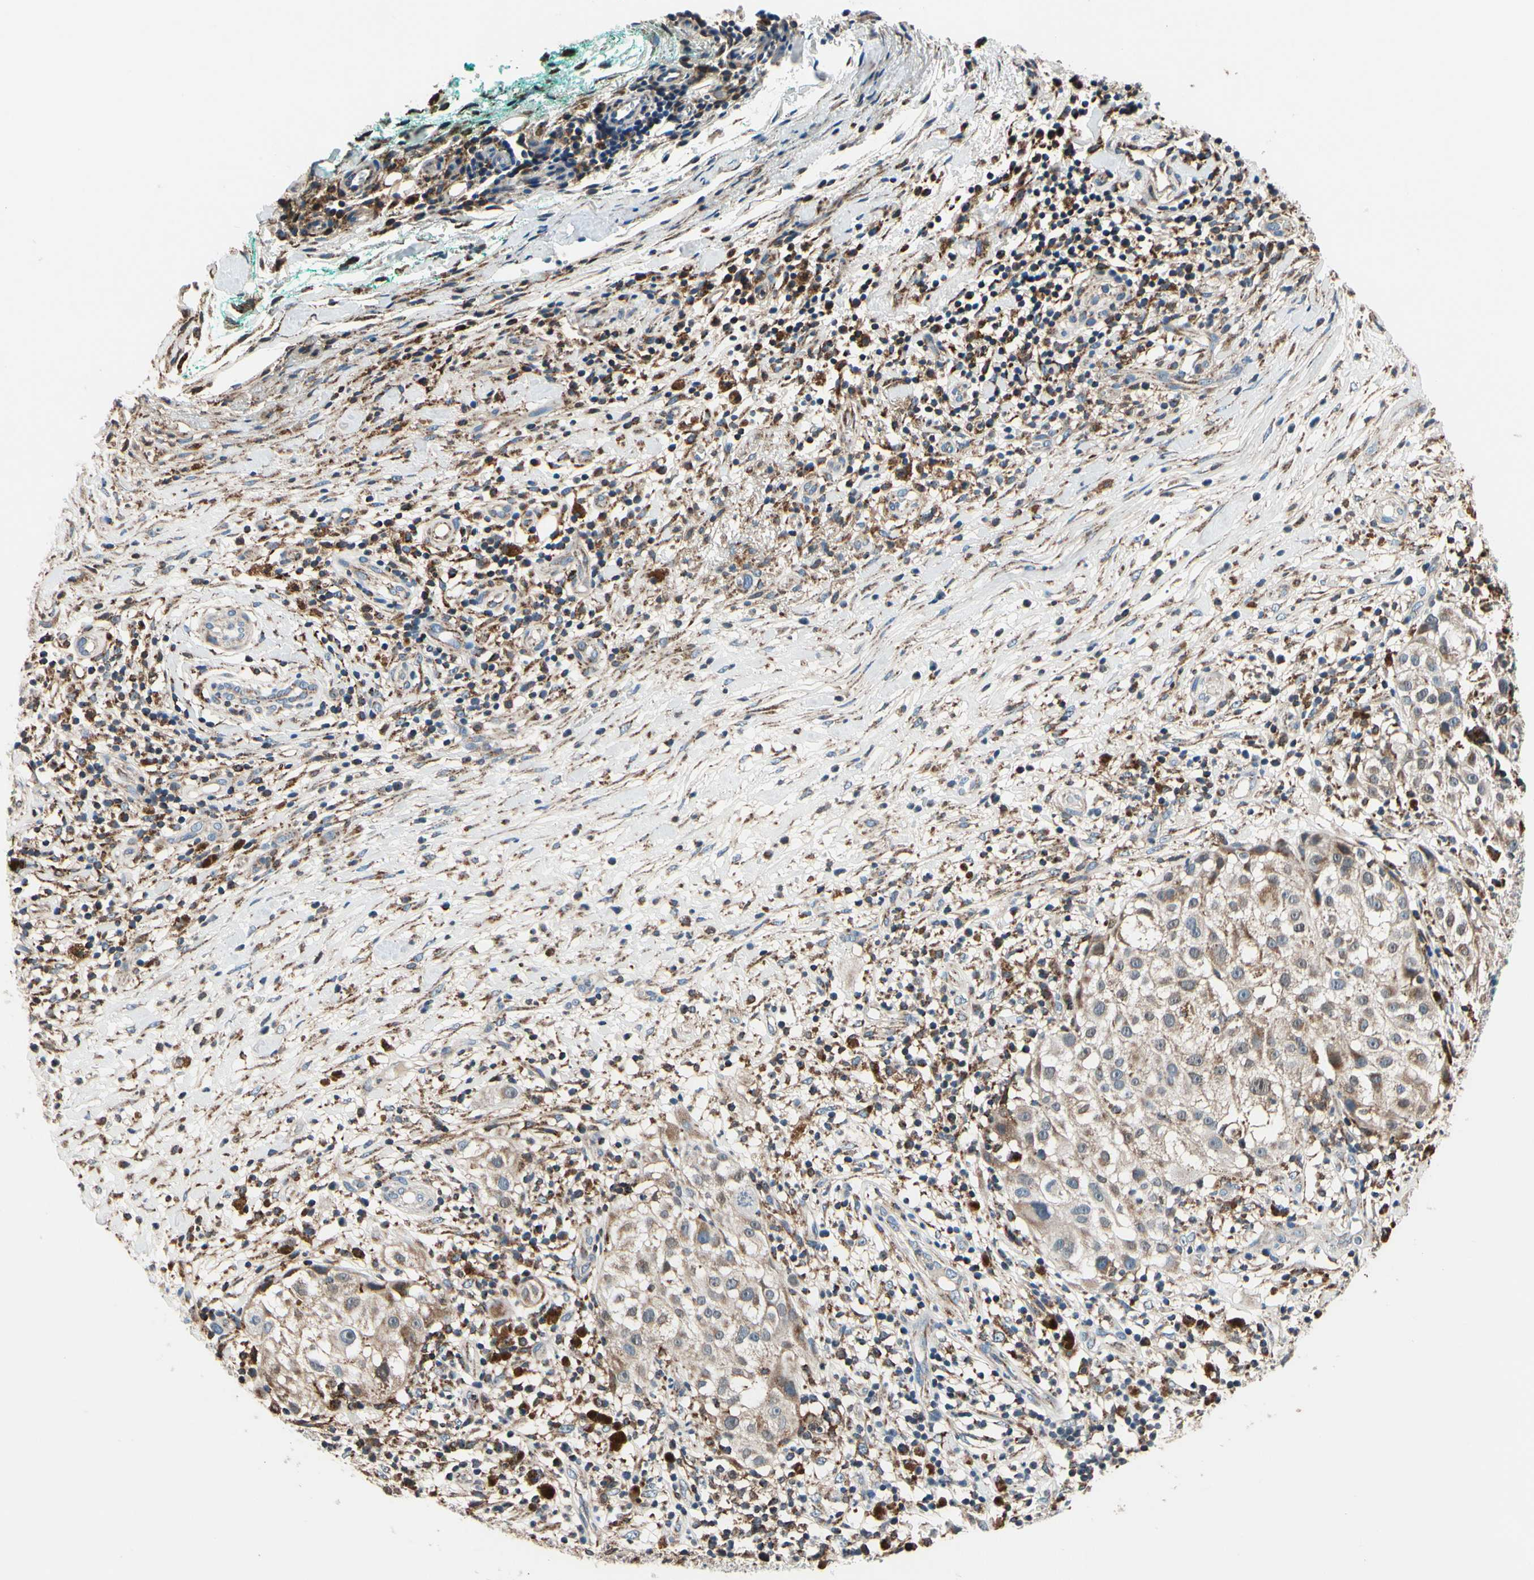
{"staining": {"intensity": "moderate", "quantity": "25%-75%", "location": "cytoplasmic/membranous"}, "tissue": "melanoma", "cell_type": "Tumor cells", "image_type": "cancer", "snomed": [{"axis": "morphology", "description": "Necrosis, NOS"}, {"axis": "morphology", "description": "Malignant melanoma, NOS"}, {"axis": "topography", "description": "Skin"}], "caption": "Human malignant melanoma stained for a protein (brown) exhibits moderate cytoplasmic/membranous positive staining in about 25%-75% of tumor cells.", "gene": "TMEM176A", "patient": {"sex": "female", "age": 87}}